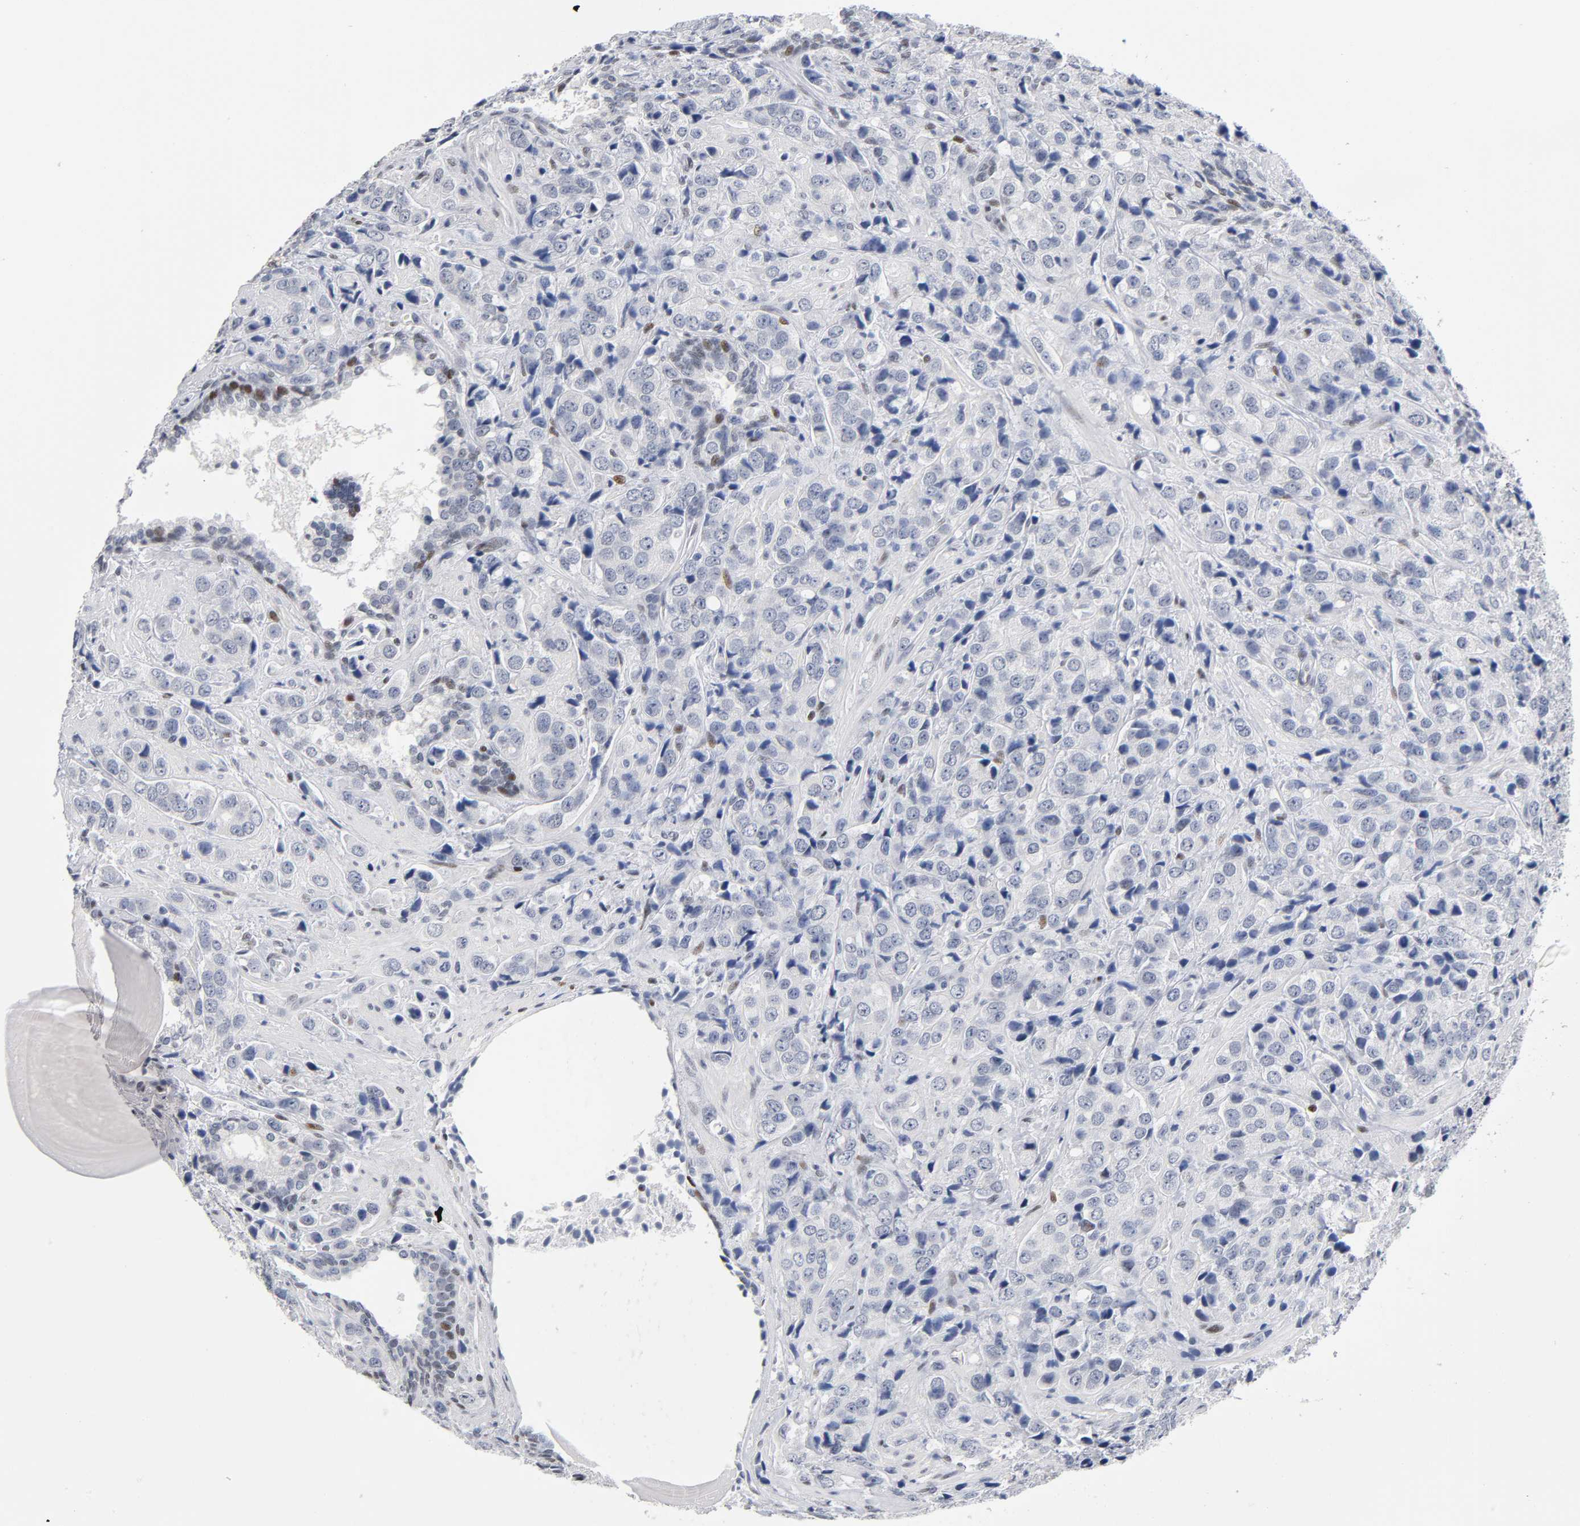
{"staining": {"intensity": "moderate", "quantity": "<25%", "location": "nuclear"}, "tissue": "prostate cancer", "cell_type": "Tumor cells", "image_type": "cancer", "snomed": [{"axis": "morphology", "description": "Adenocarcinoma, High grade"}, {"axis": "topography", "description": "Prostate"}], "caption": "Immunohistochemistry of prostate cancer (high-grade adenocarcinoma) shows low levels of moderate nuclear staining in about <25% of tumor cells.", "gene": "SP3", "patient": {"sex": "male", "age": 70}}